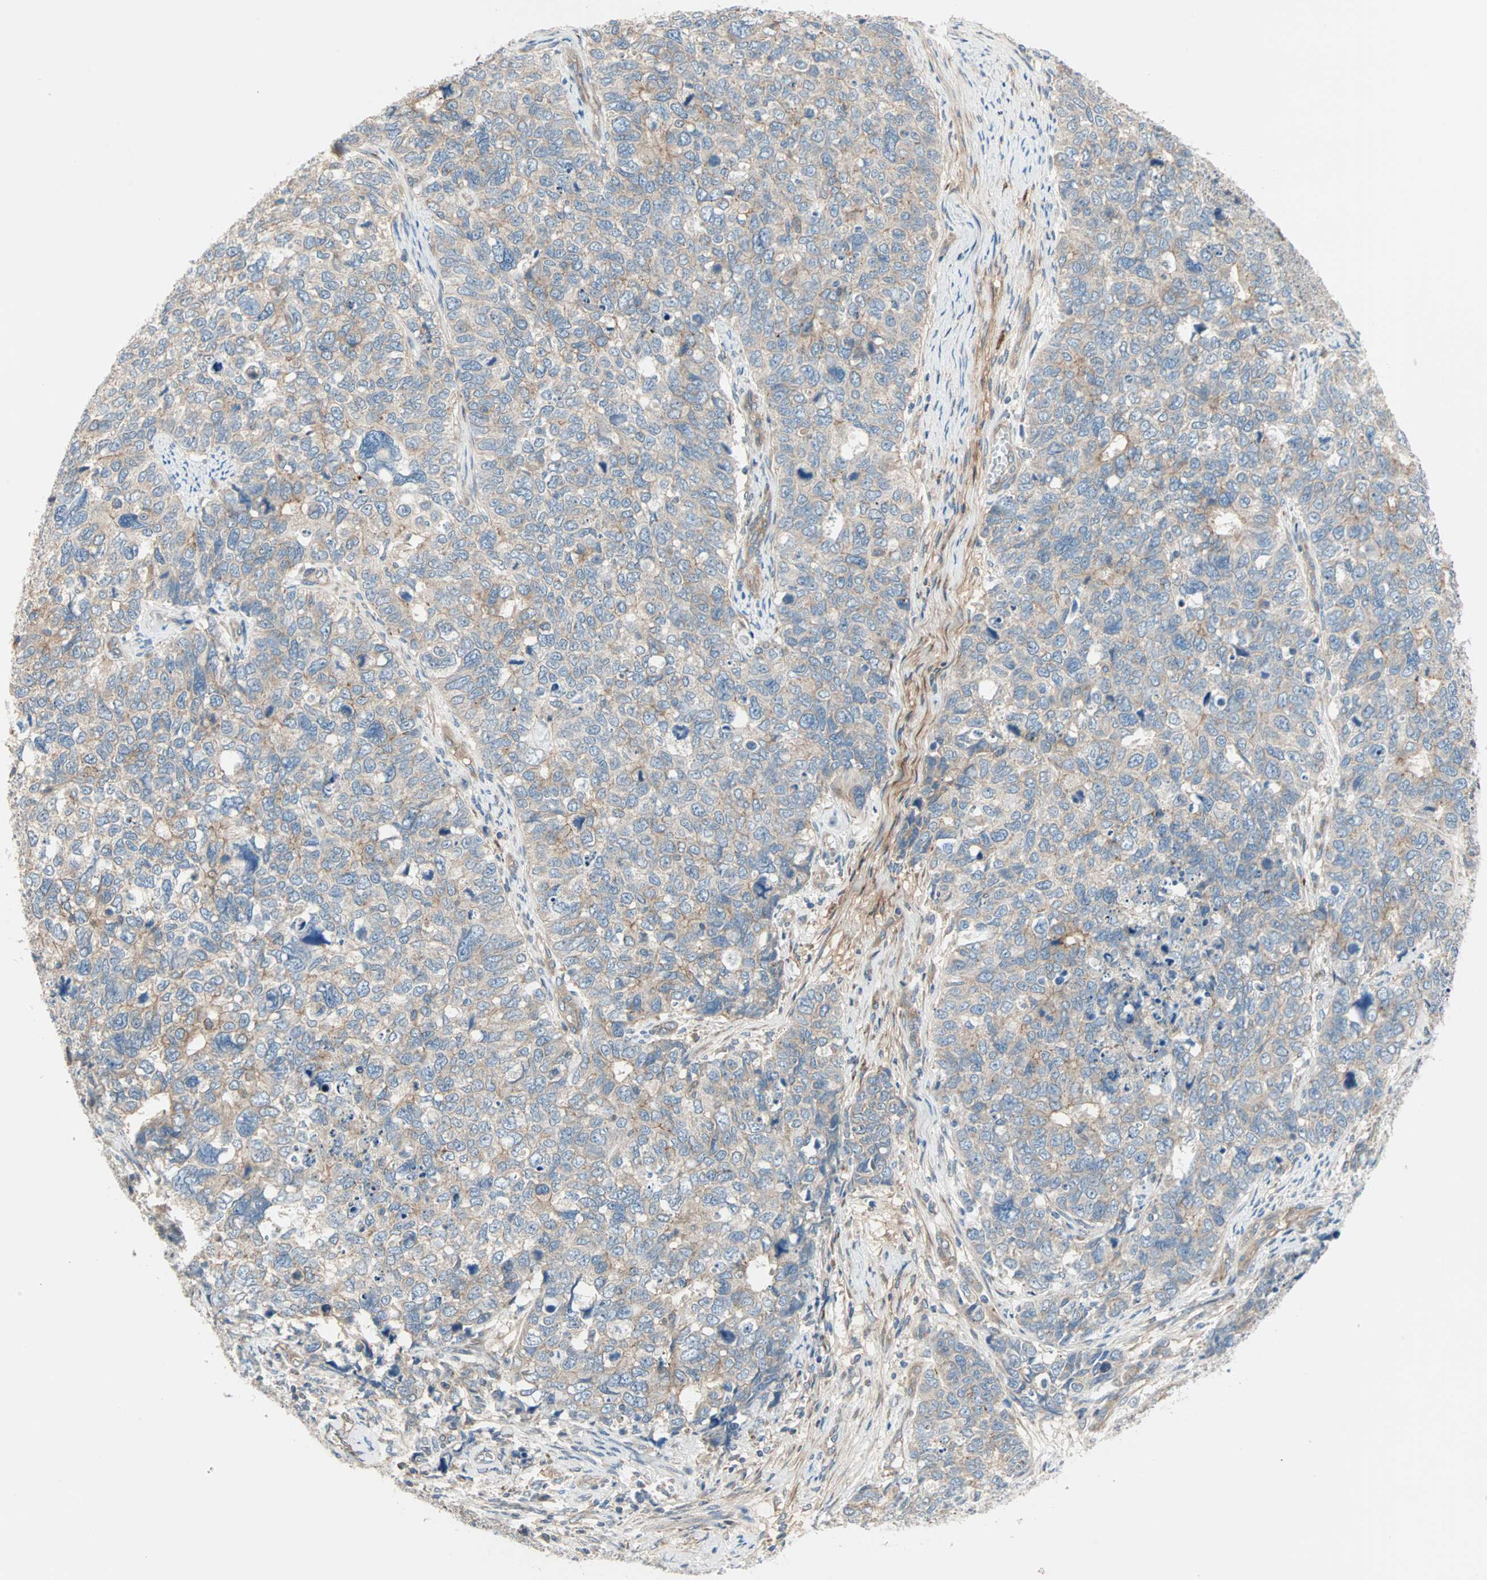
{"staining": {"intensity": "weak", "quantity": "<25%", "location": "cytoplasmic/membranous"}, "tissue": "cervical cancer", "cell_type": "Tumor cells", "image_type": "cancer", "snomed": [{"axis": "morphology", "description": "Squamous cell carcinoma, NOS"}, {"axis": "topography", "description": "Cervix"}], "caption": "The histopathology image shows no staining of tumor cells in cervical squamous cell carcinoma.", "gene": "PDE8A", "patient": {"sex": "female", "age": 63}}